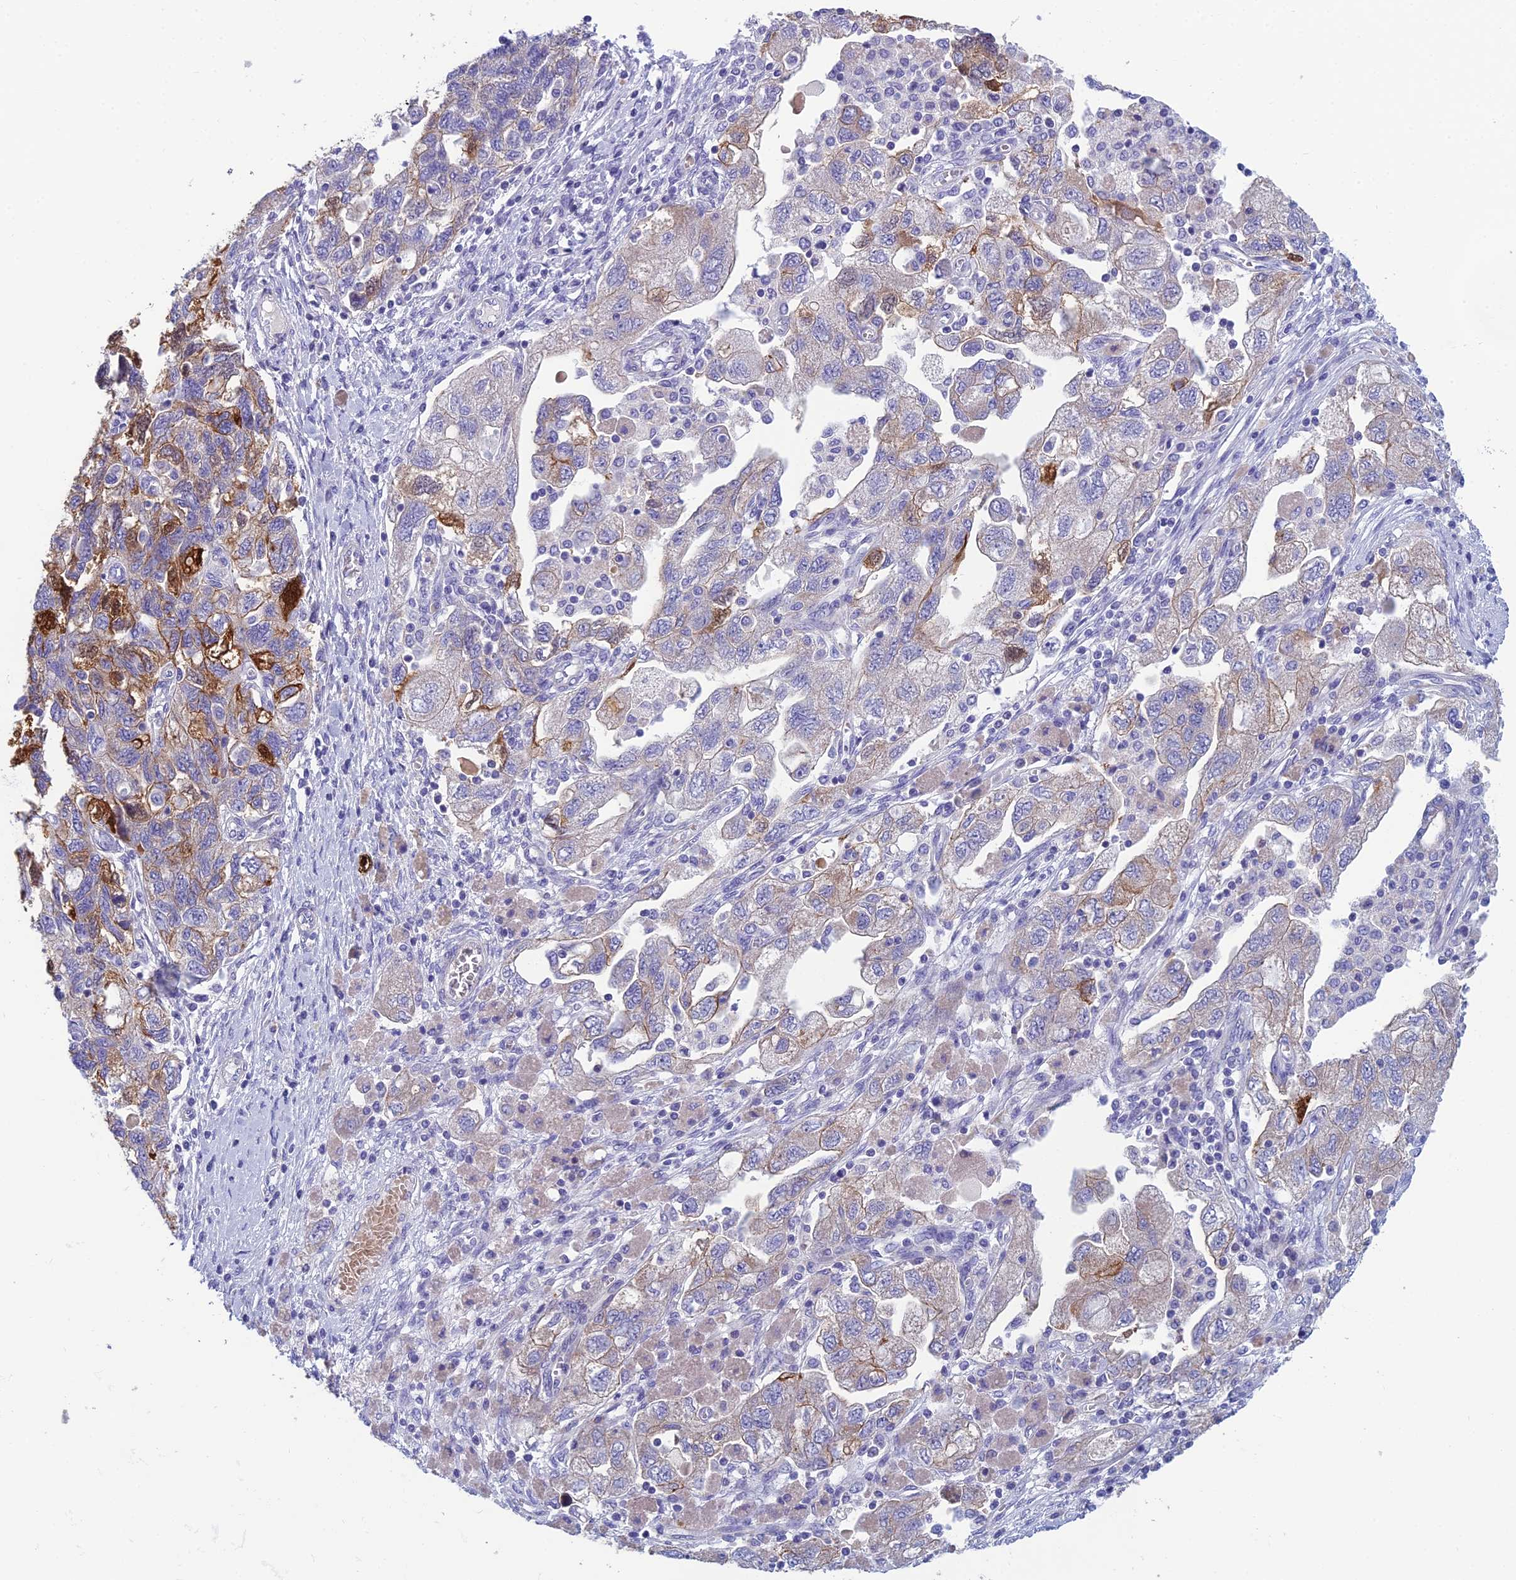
{"staining": {"intensity": "moderate", "quantity": "25%-75%", "location": "cytoplasmic/membranous"}, "tissue": "ovarian cancer", "cell_type": "Tumor cells", "image_type": "cancer", "snomed": [{"axis": "morphology", "description": "Carcinoma, NOS"}, {"axis": "morphology", "description": "Cystadenocarcinoma, serous, NOS"}, {"axis": "topography", "description": "Ovary"}], "caption": "Protein positivity by immunohistochemistry shows moderate cytoplasmic/membranous expression in approximately 25%-75% of tumor cells in ovarian carcinoma.", "gene": "RBM41", "patient": {"sex": "female", "age": 69}}